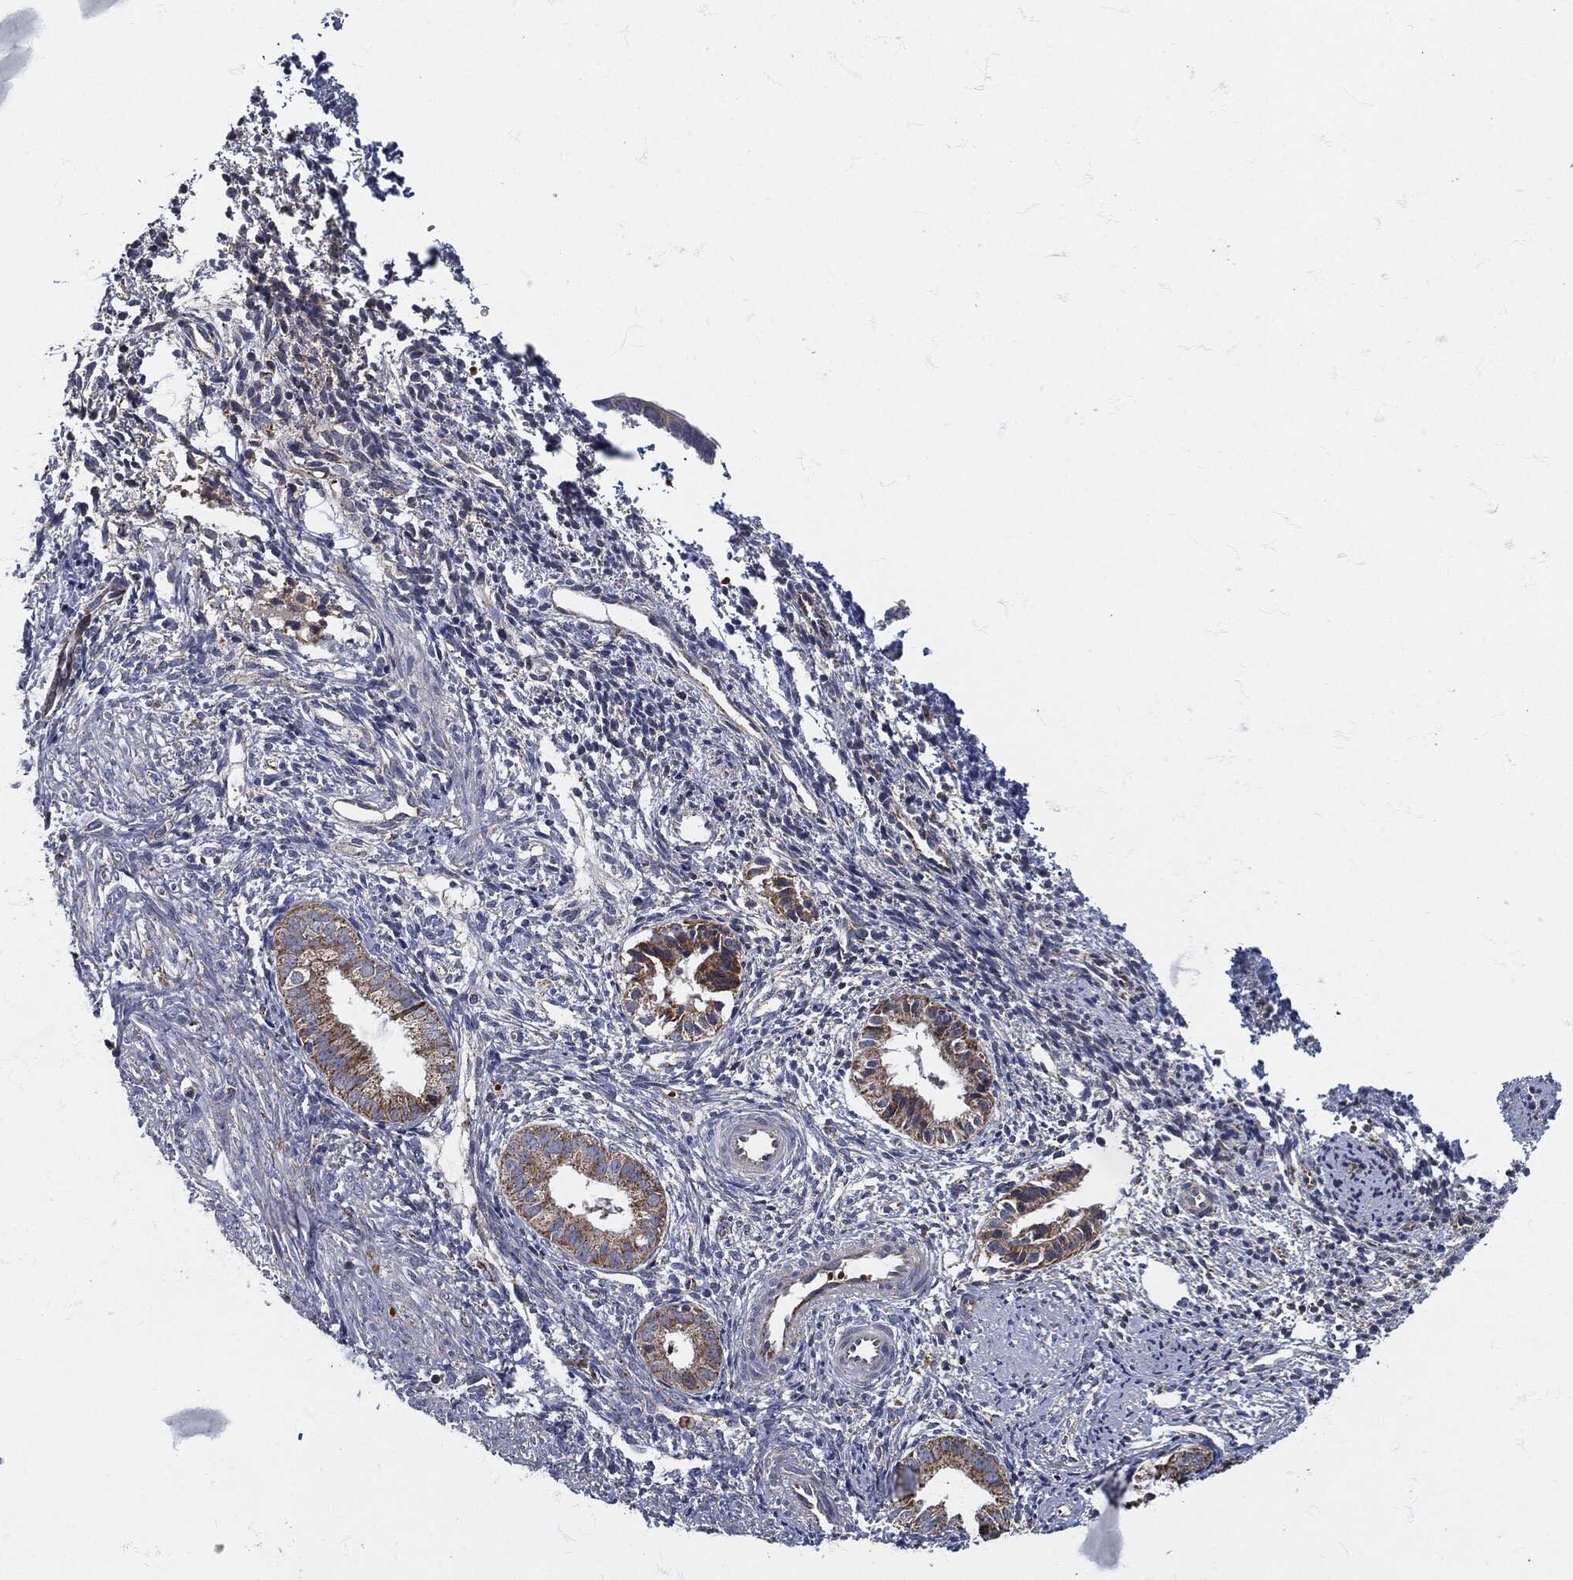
{"staining": {"intensity": "negative", "quantity": "none", "location": "none"}, "tissue": "endometrium", "cell_type": "Cells in endometrial stroma", "image_type": "normal", "snomed": [{"axis": "morphology", "description": "Normal tissue, NOS"}, {"axis": "topography", "description": "Endometrium"}], "caption": "Immunohistochemistry (IHC) of normal human endometrium displays no positivity in cells in endometrial stroma.", "gene": "SIGLEC9", "patient": {"sex": "female", "age": 47}}